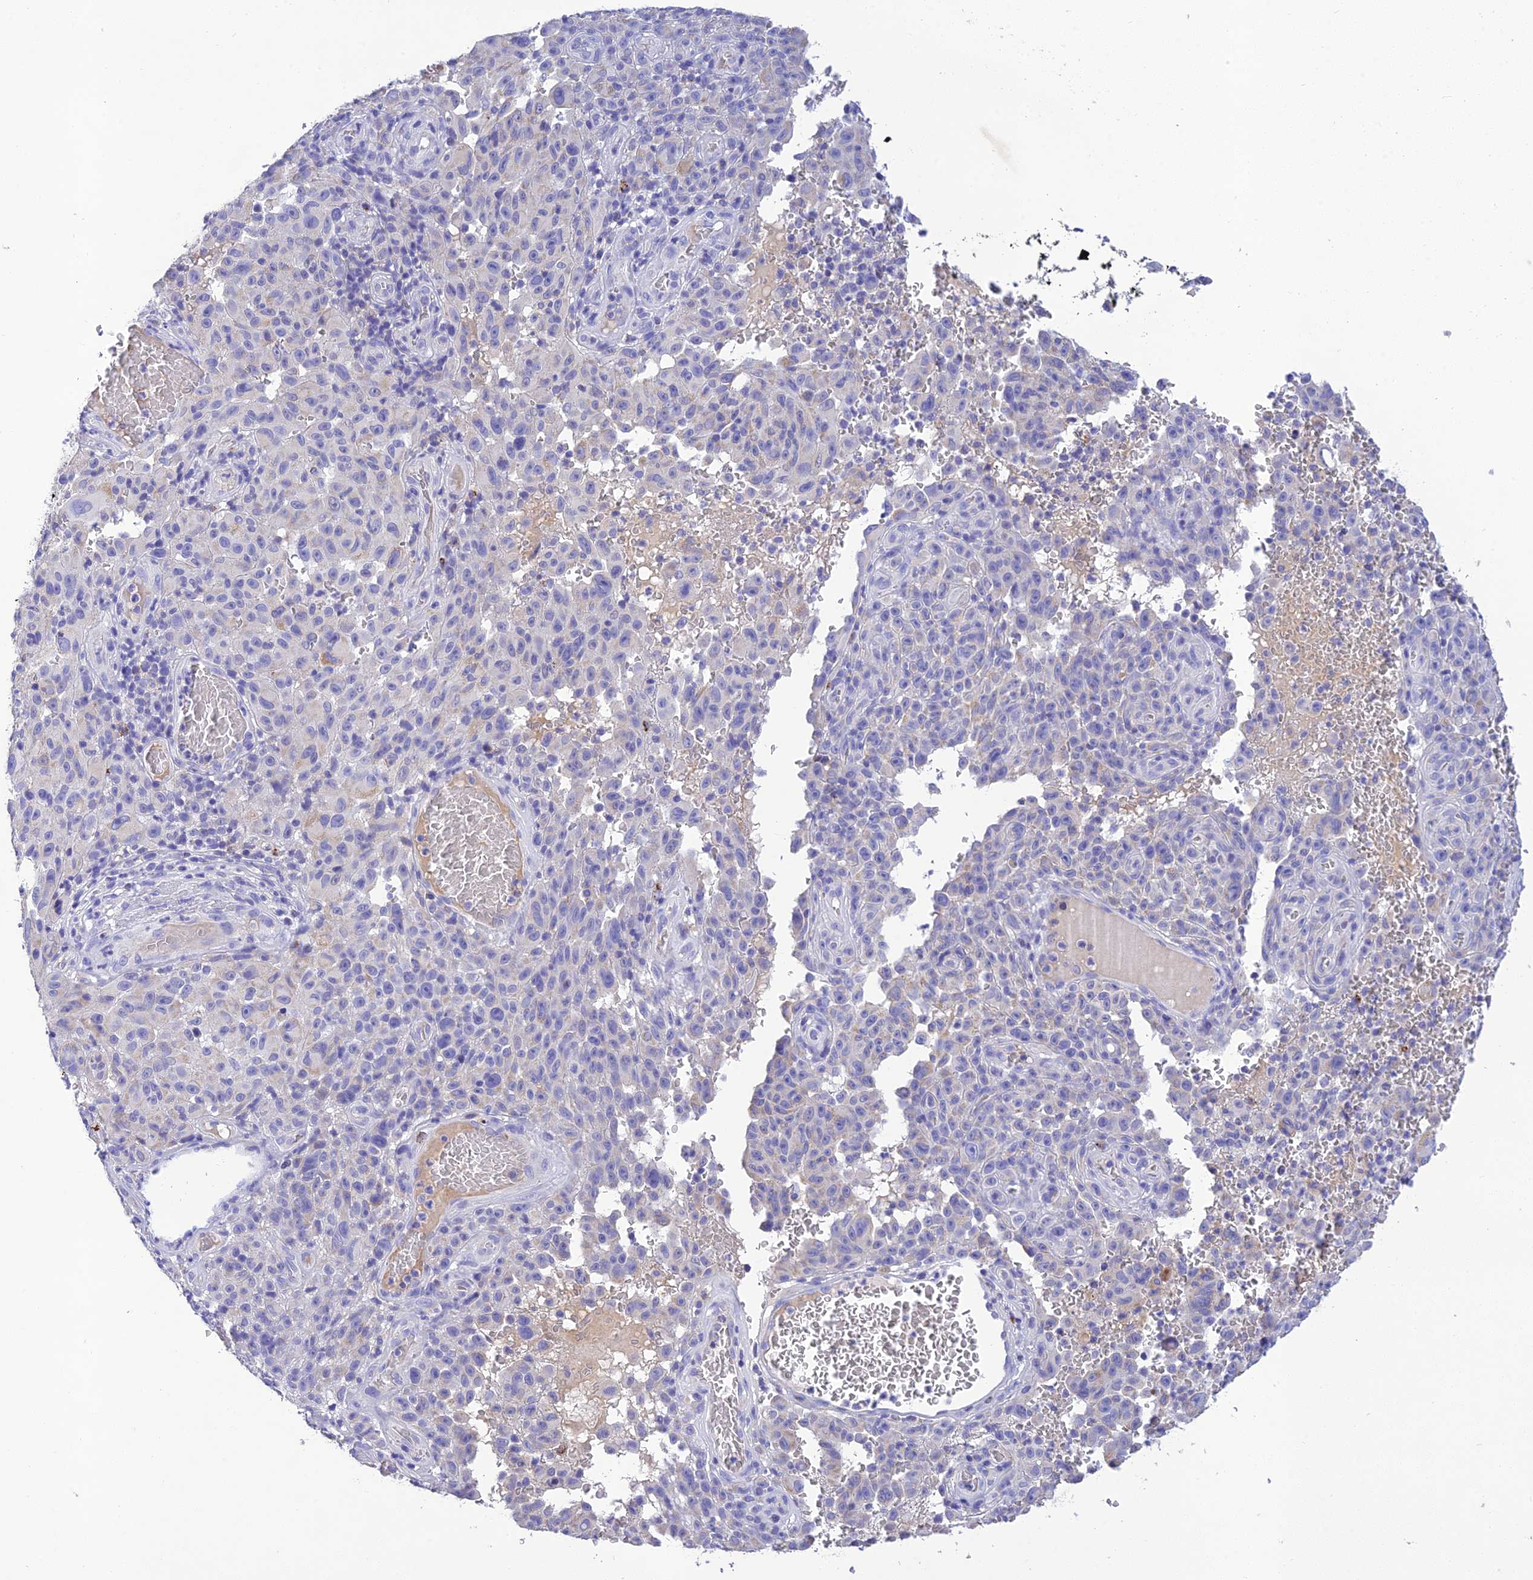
{"staining": {"intensity": "negative", "quantity": "none", "location": "none"}, "tissue": "melanoma", "cell_type": "Tumor cells", "image_type": "cancer", "snomed": [{"axis": "morphology", "description": "Malignant melanoma, NOS"}, {"axis": "topography", "description": "Skin"}], "caption": "Tumor cells show no significant expression in melanoma.", "gene": "MS4A5", "patient": {"sex": "female", "age": 82}}